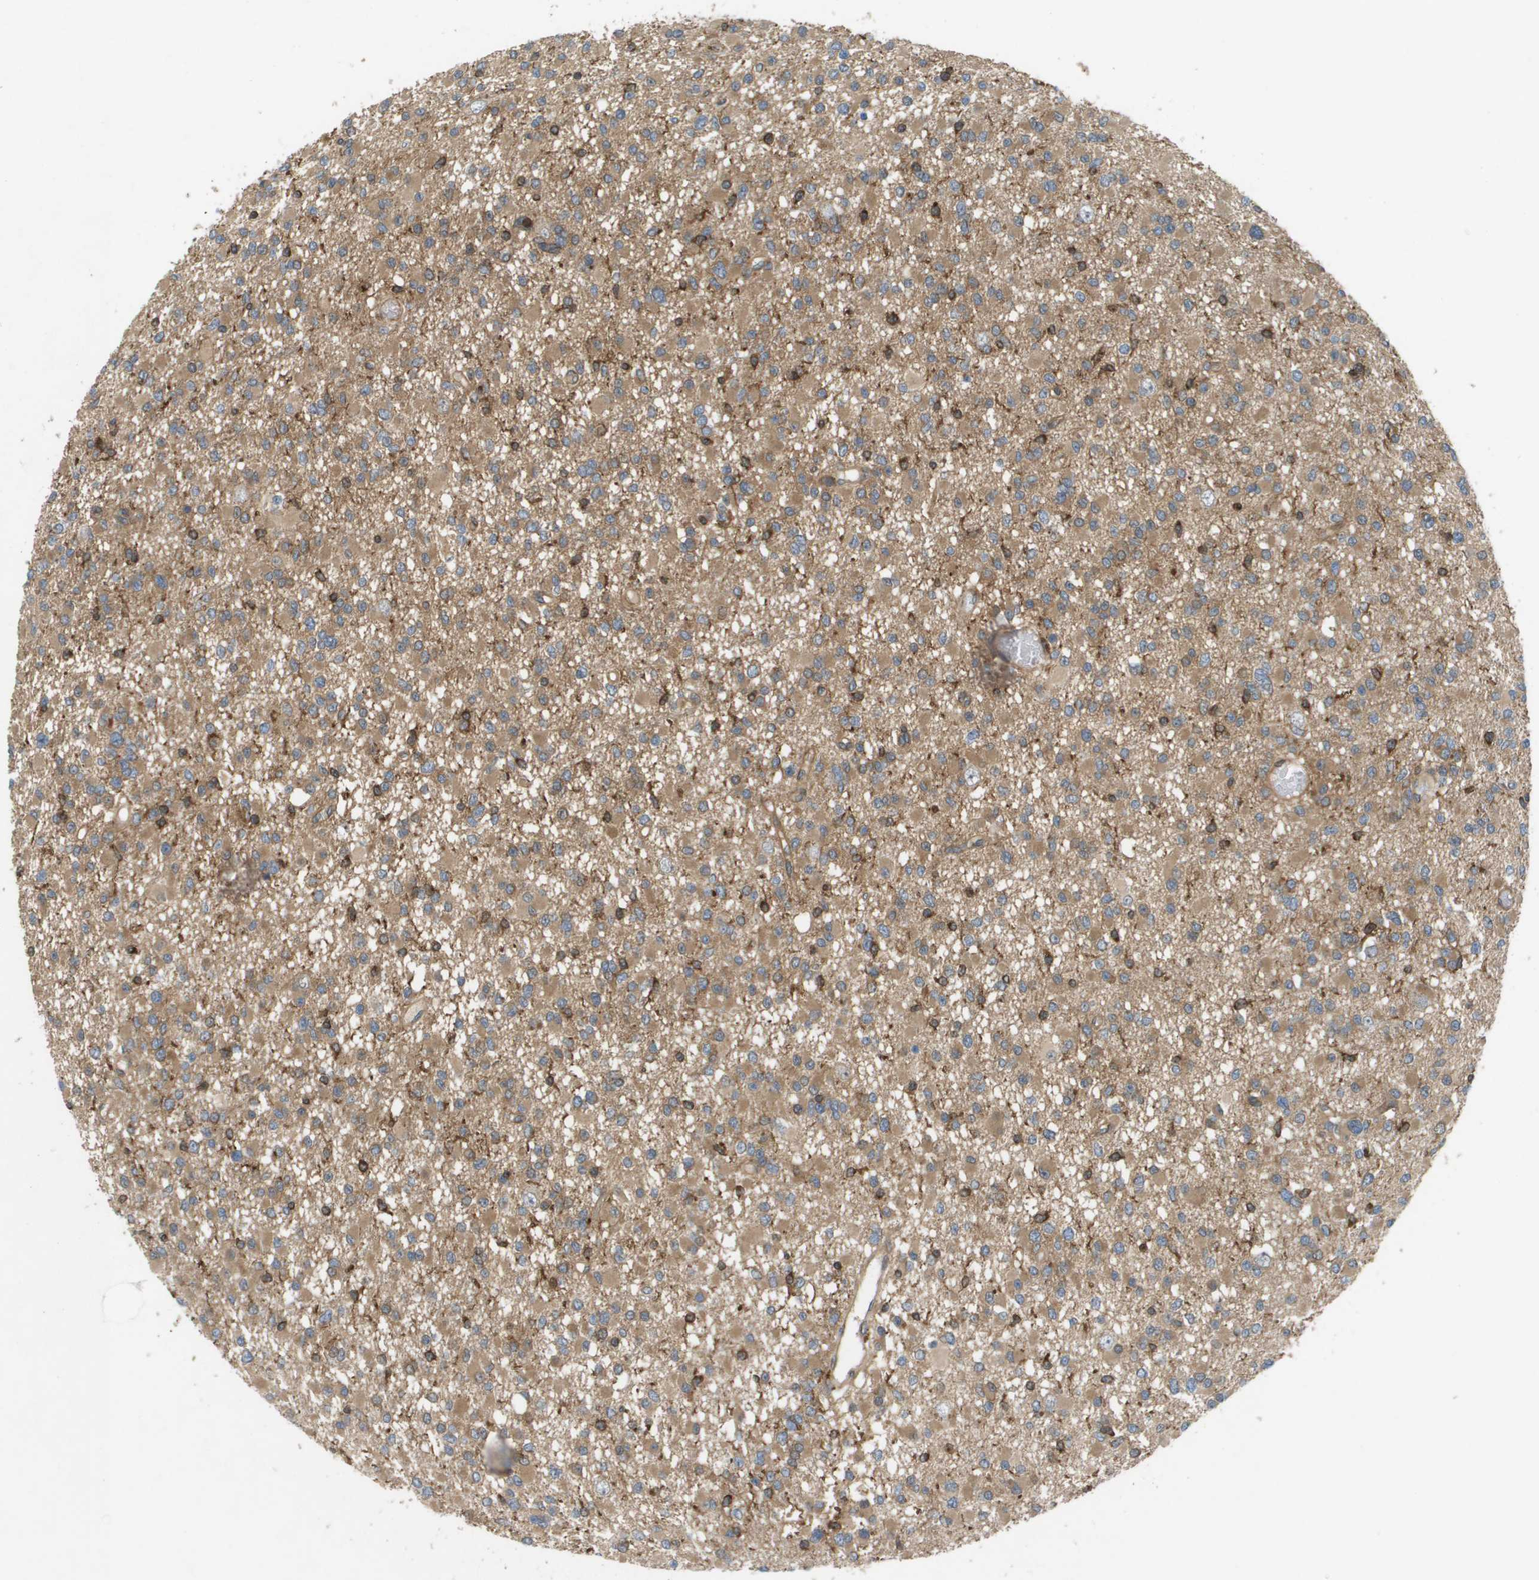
{"staining": {"intensity": "moderate", "quantity": ">75%", "location": "cytoplasmic/membranous"}, "tissue": "glioma", "cell_type": "Tumor cells", "image_type": "cancer", "snomed": [{"axis": "morphology", "description": "Glioma, malignant, Low grade"}, {"axis": "topography", "description": "Brain"}], "caption": "A brown stain highlights moderate cytoplasmic/membranous expression of a protein in human malignant low-grade glioma tumor cells.", "gene": "PALD1", "patient": {"sex": "female", "age": 22}}